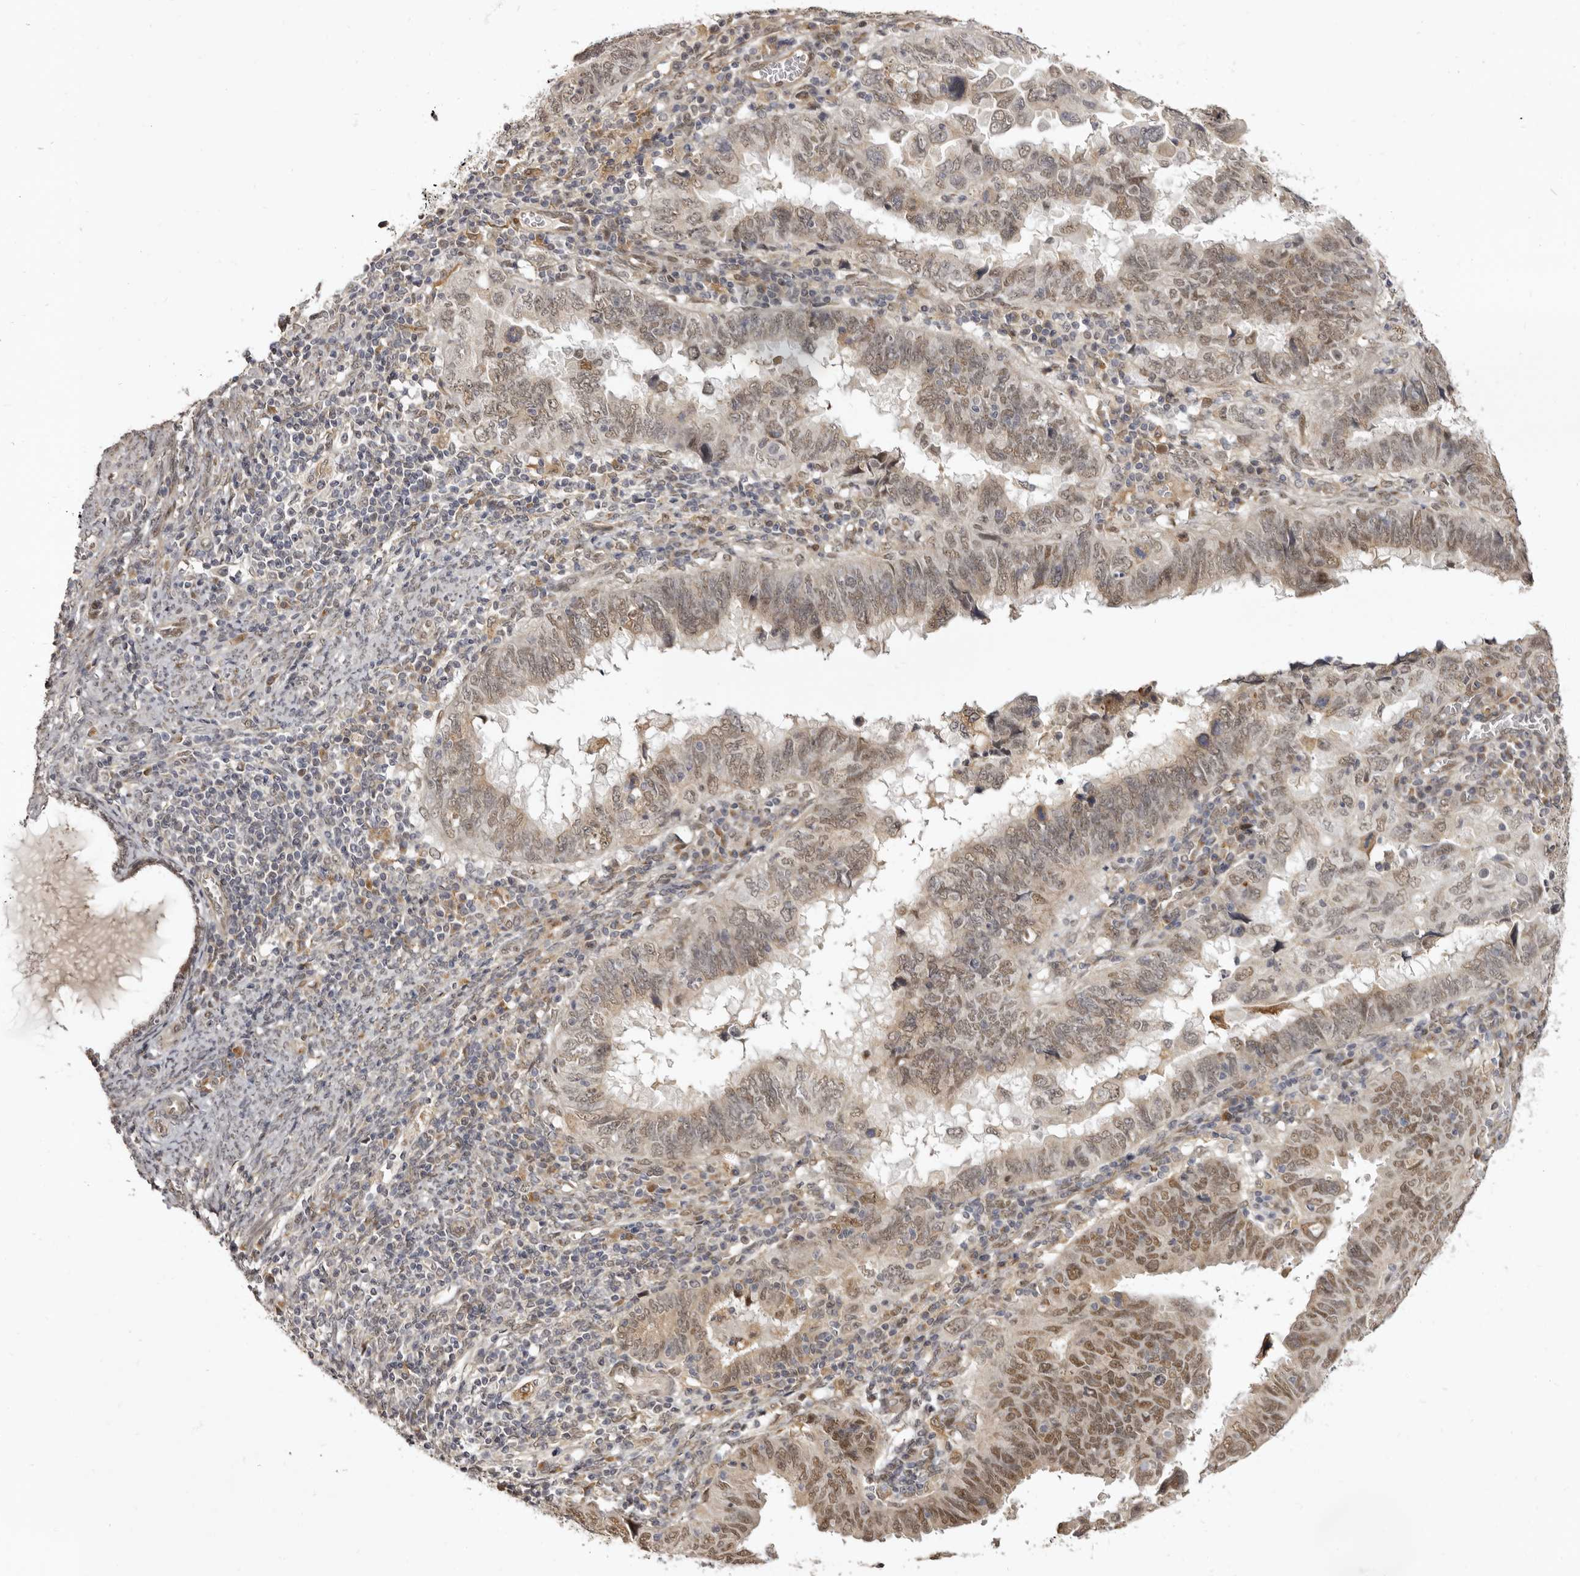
{"staining": {"intensity": "moderate", "quantity": "25%-75%", "location": "nuclear"}, "tissue": "endometrial cancer", "cell_type": "Tumor cells", "image_type": "cancer", "snomed": [{"axis": "morphology", "description": "Adenocarcinoma, NOS"}, {"axis": "topography", "description": "Uterus"}], "caption": "This image reveals endometrial cancer stained with immunohistochemistry to label a protein in brown. The nuclear of tumor cells show moderate positivity for the protein. Nuclei are counter-stained blue.", "gene": "ZNF326", "patient": {"sex": "female", "age": 77}}